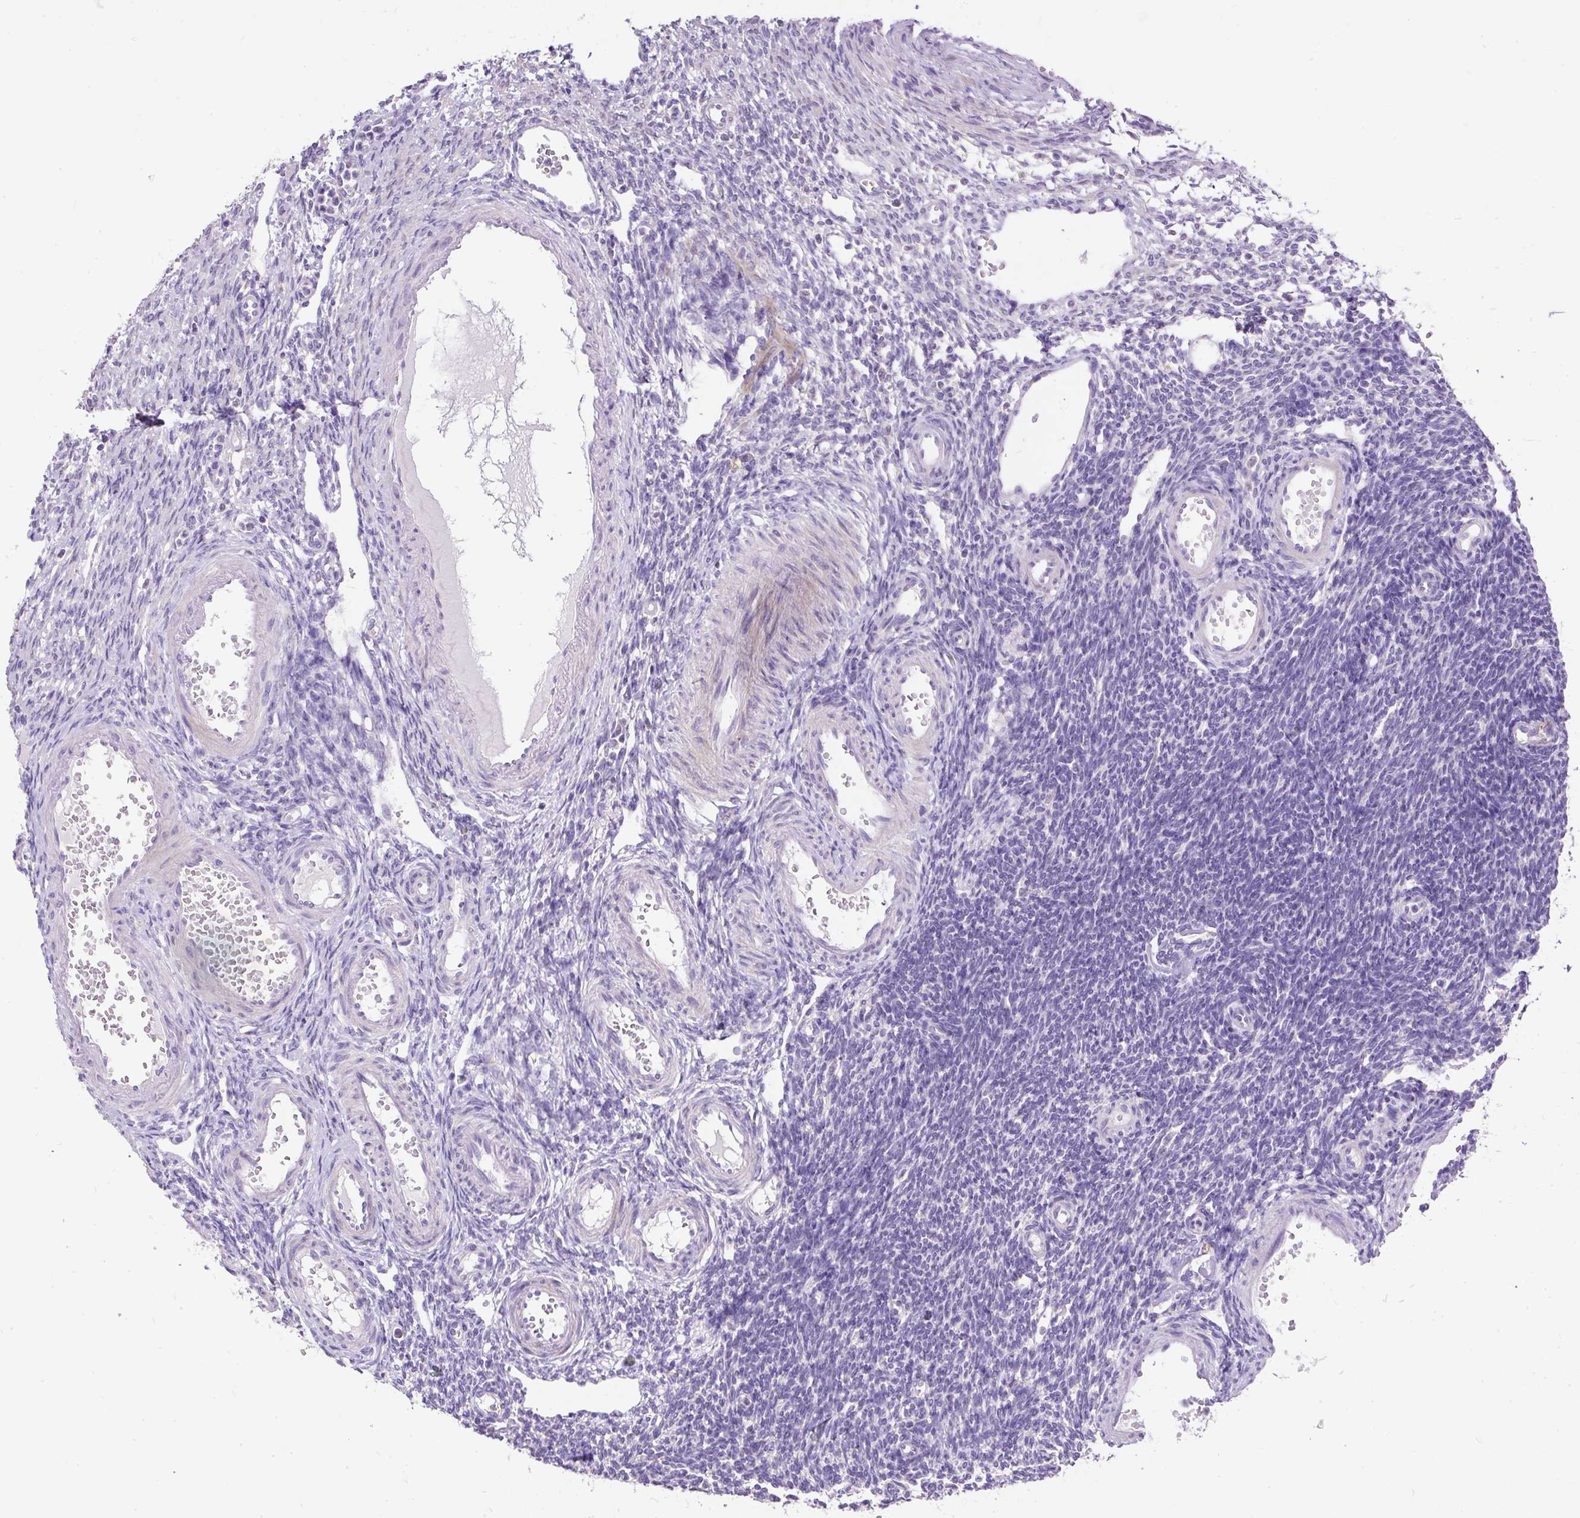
{"staining": {"intensity": "strong", "quantity": ">75%", "location": "cytoplasmic/membranous"}, "tissue": "ovary", "cell_type": "Follicle cells", "image_type": "normal", "snomed": [{"axis": "morphology", "description": "Normal tissue, NOS"}, {"axis": "morphology", "description": "Cyst, NOS"}, {"axis": "topography", "description": "Ovary"}], "caption": "Ovary stained with IHC shows strong cytoplasmic/membranous expression in approximately >75% of follicle cells.", "gene": "GBX1", "patient": {"sex": "female", "age": 33}}